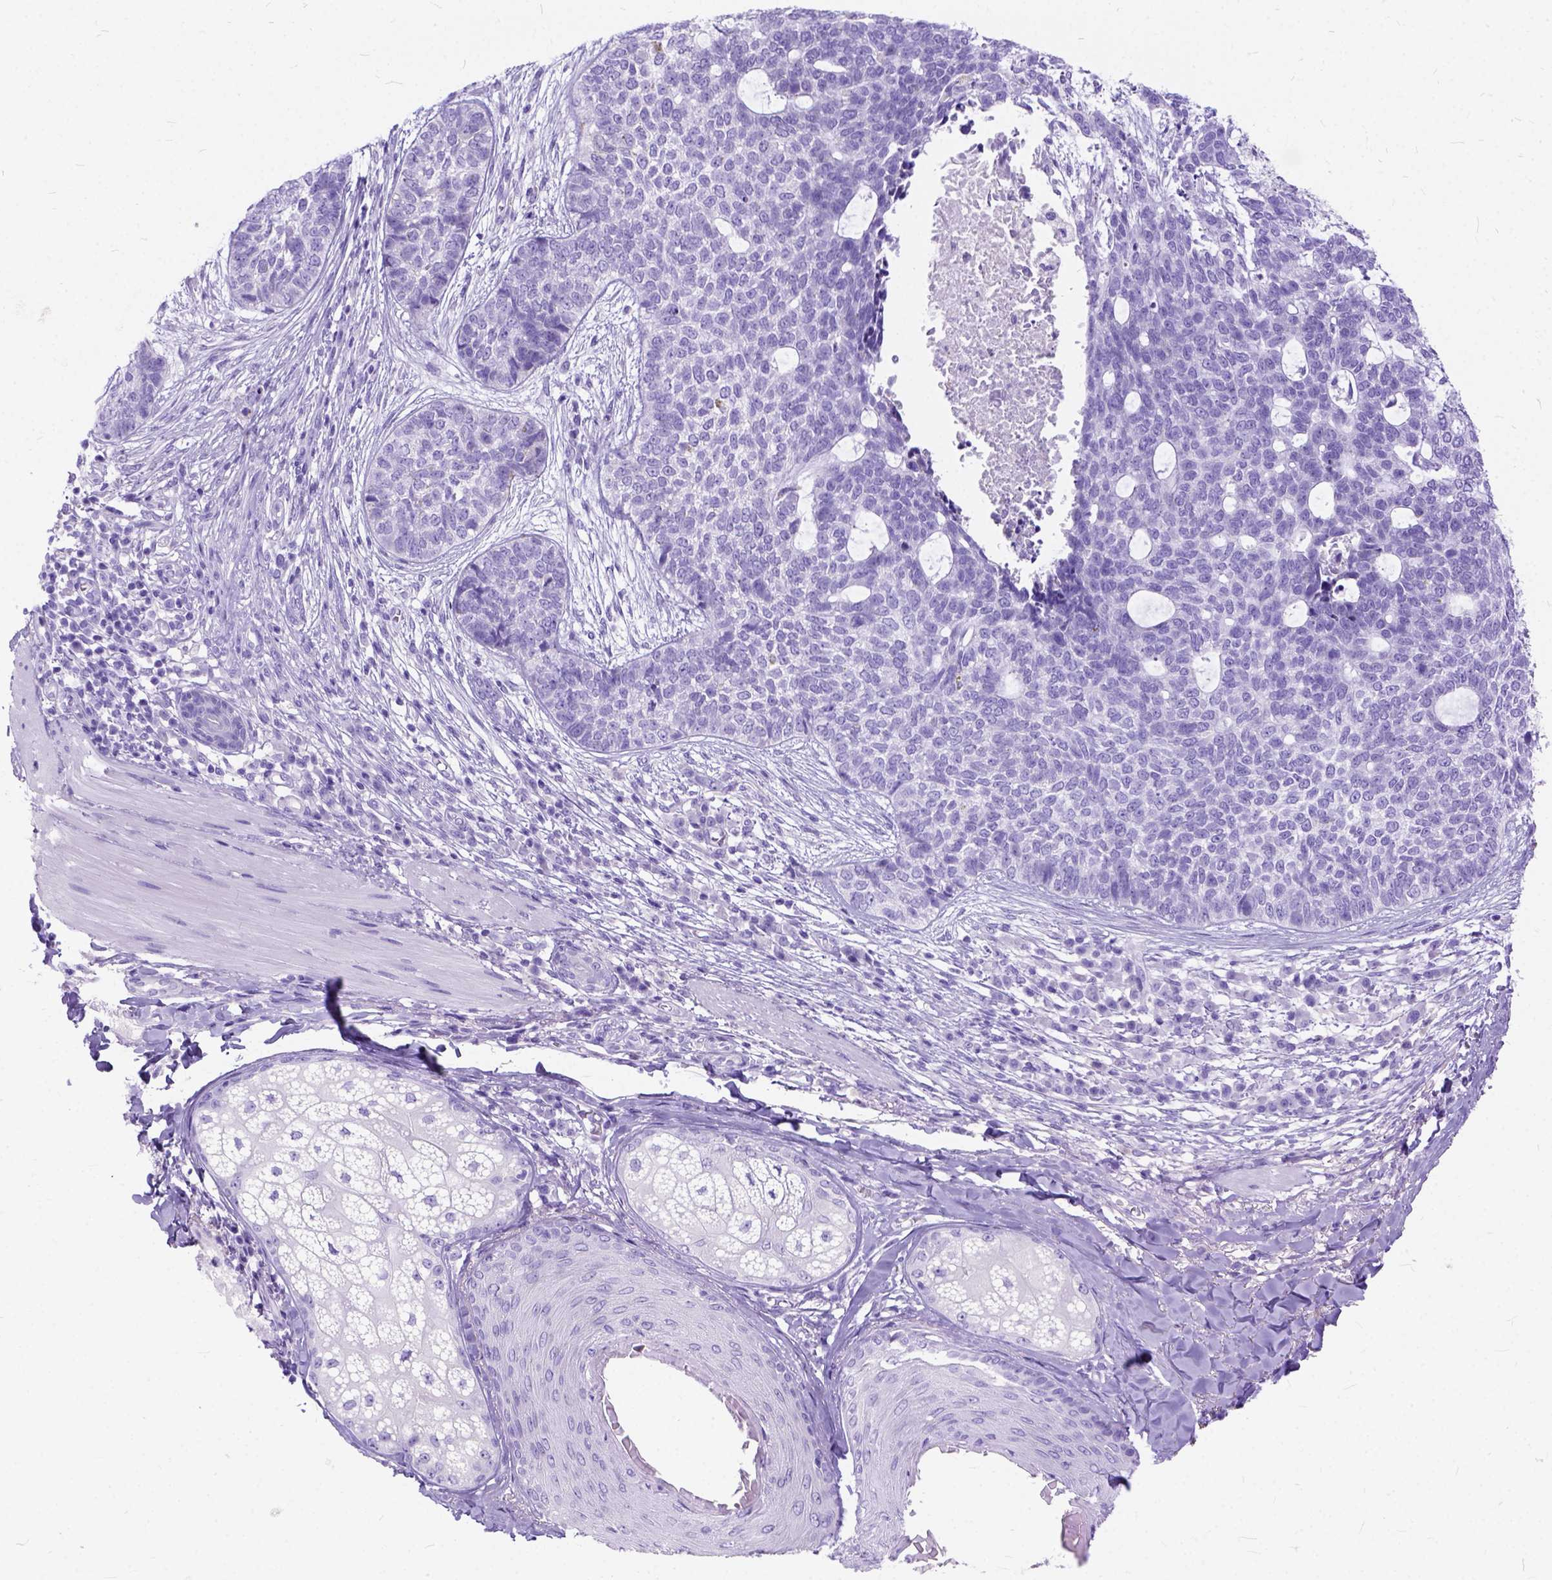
{"staining": {"intensity": "negative", "quantity": "none", "location": "none"}, "tissue": "skin cancer", "cell_type": "Tumor cells", "image_type": "cancer", "snomed": [{"axis": "morphology", "description": "Basal cell carcinoma"}, {"axis": "topography", "description": "Skin"}], "caption": "Immunohistochemical staining of skin cancer reveals no significant staining in tumor cells.", "gene": "C1QTNF3", "patient": {"sex": "female", "age": 69}}